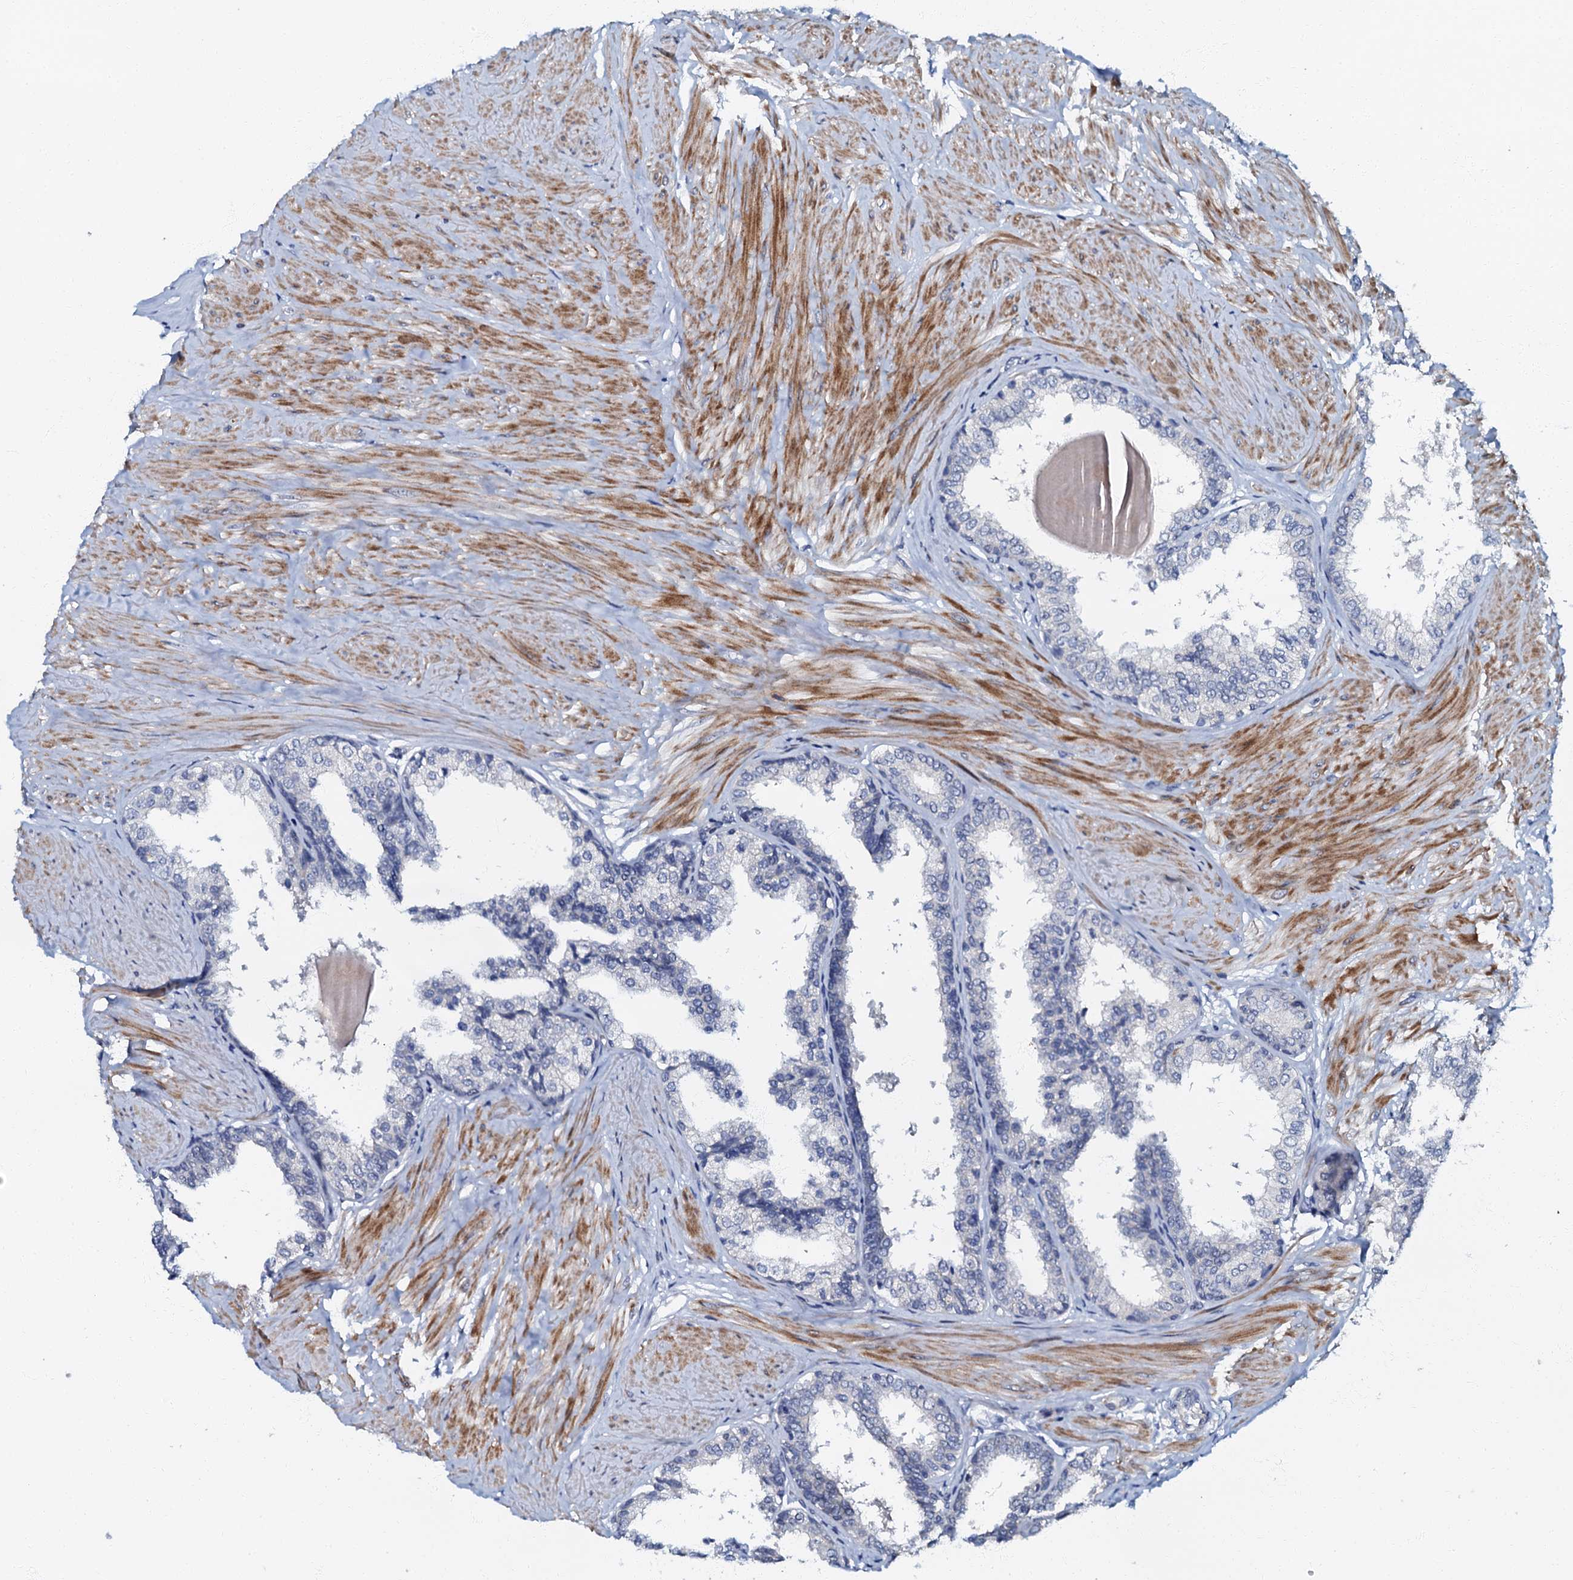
{"staining": {"intensity": "moderate", "quantity": "<25%", "location": "cytoplasmic/membranous"}, "tissue": "prostate", "cell_type": "Glandular cells", "image_type": "normal", "snomed": [{"axis": "morphology", "description": "Normal tissue, NOS"}, {"axis": "topography", "description": "Prostate"}], "caption": "Prostate stained with a brown dye shows moderate cytoplasmic/membranous positive positivity in about <25% of glandular cells.", "gene": "OLAH", "patient": {"sex": "male", "age": 48}}